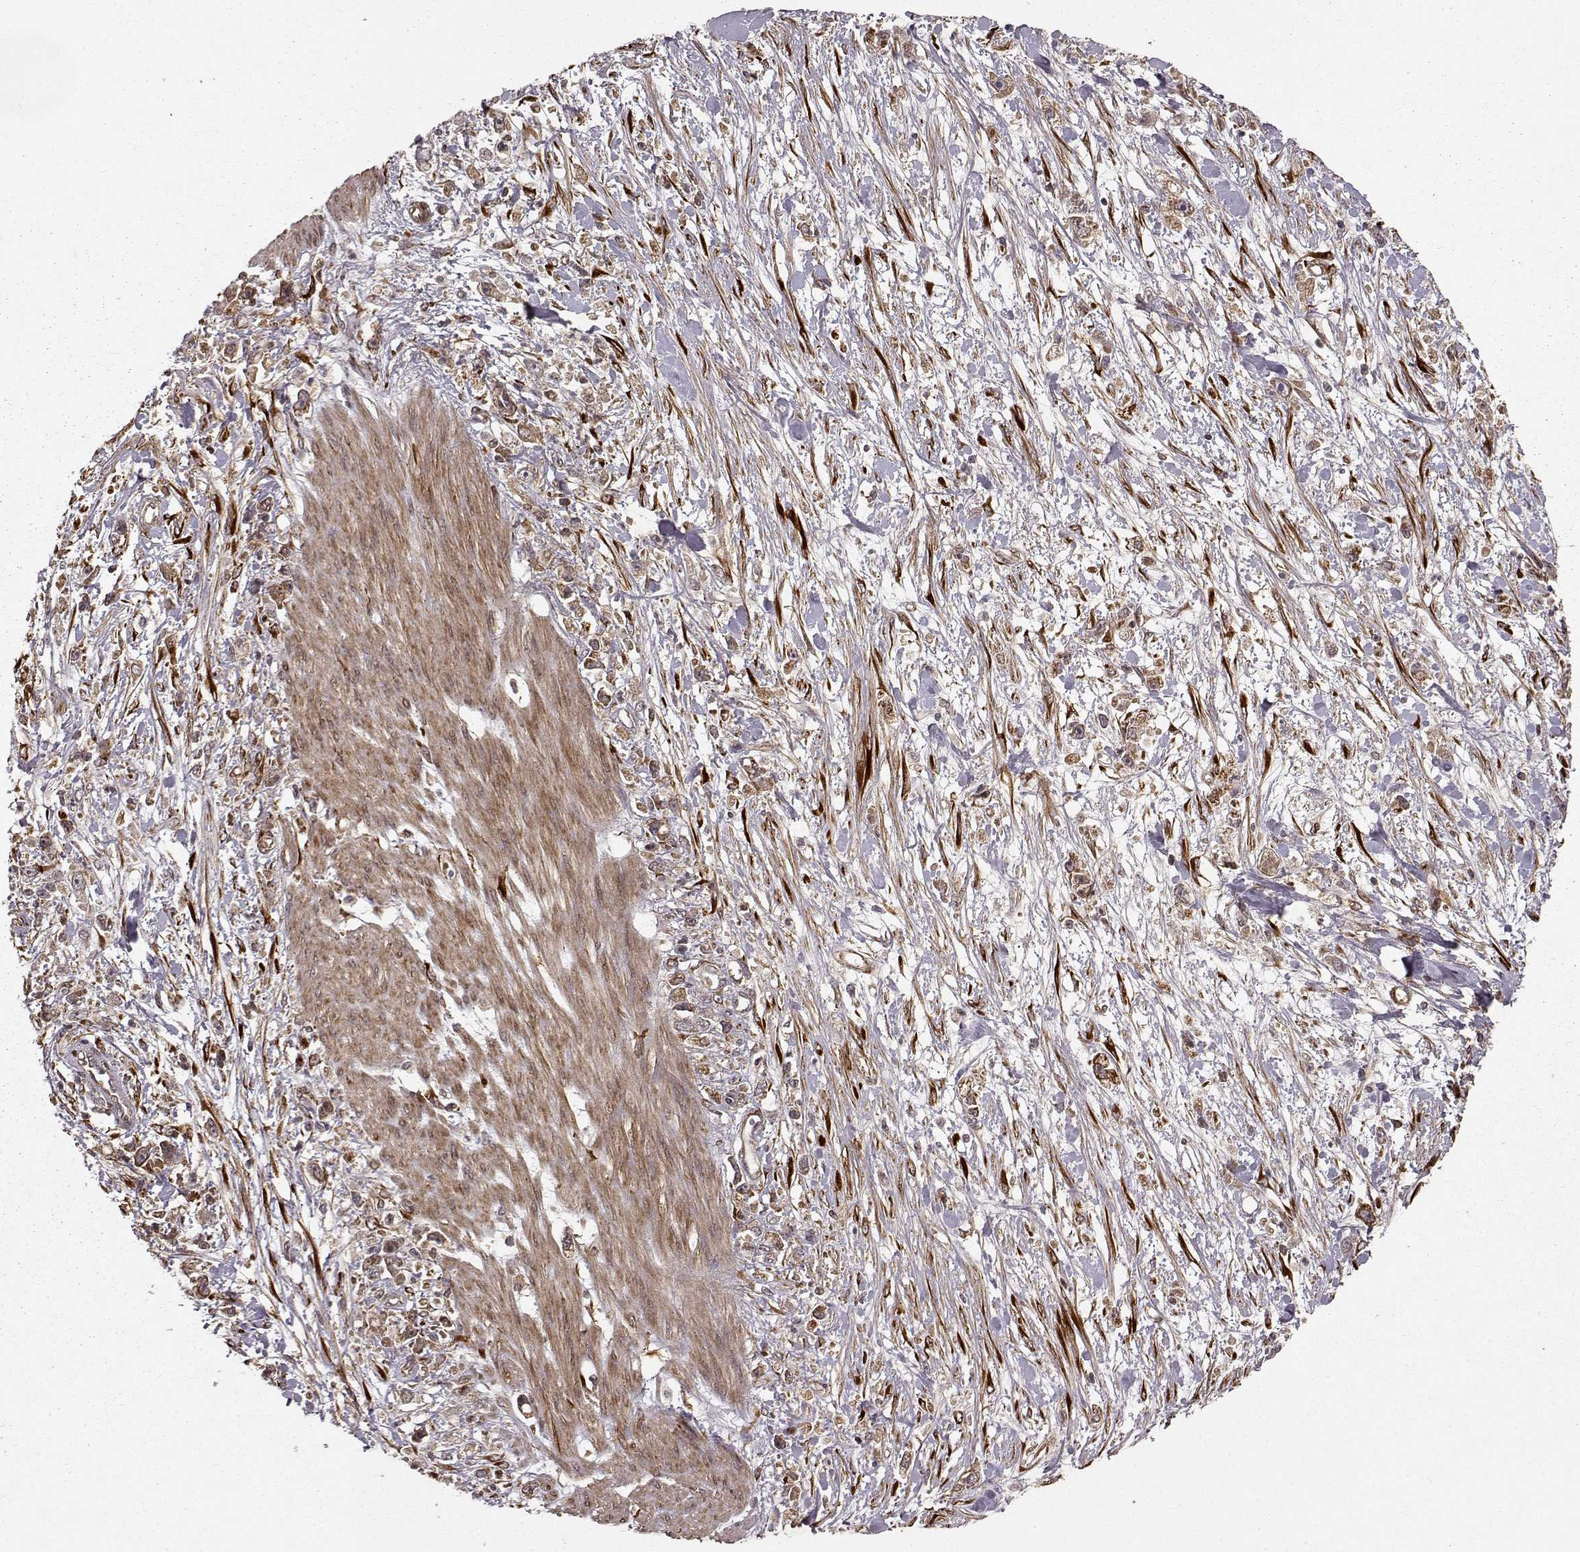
{"staining": {"intensity": "moderate", "quantity": "25%-75%", "location": "cytoplasmic/membranous"}, "tissue": "stomach cancer", "cell_type": "Tumor cells", "image_type": "cancer", "snomed": [{"axis": "morphology", "description": "Adenocarcinoma, NOS"}, {"axis": "topography", "description": "Stomach"}], "caption": "This is an image of immunohistochemistry staining of adenocarcinoma (stomach), which shows moderate expression in the cytoplasmic/membranous of tumor cells.", "gene": "FSTL1", "patient": {"sex": "female", "age": 59}}